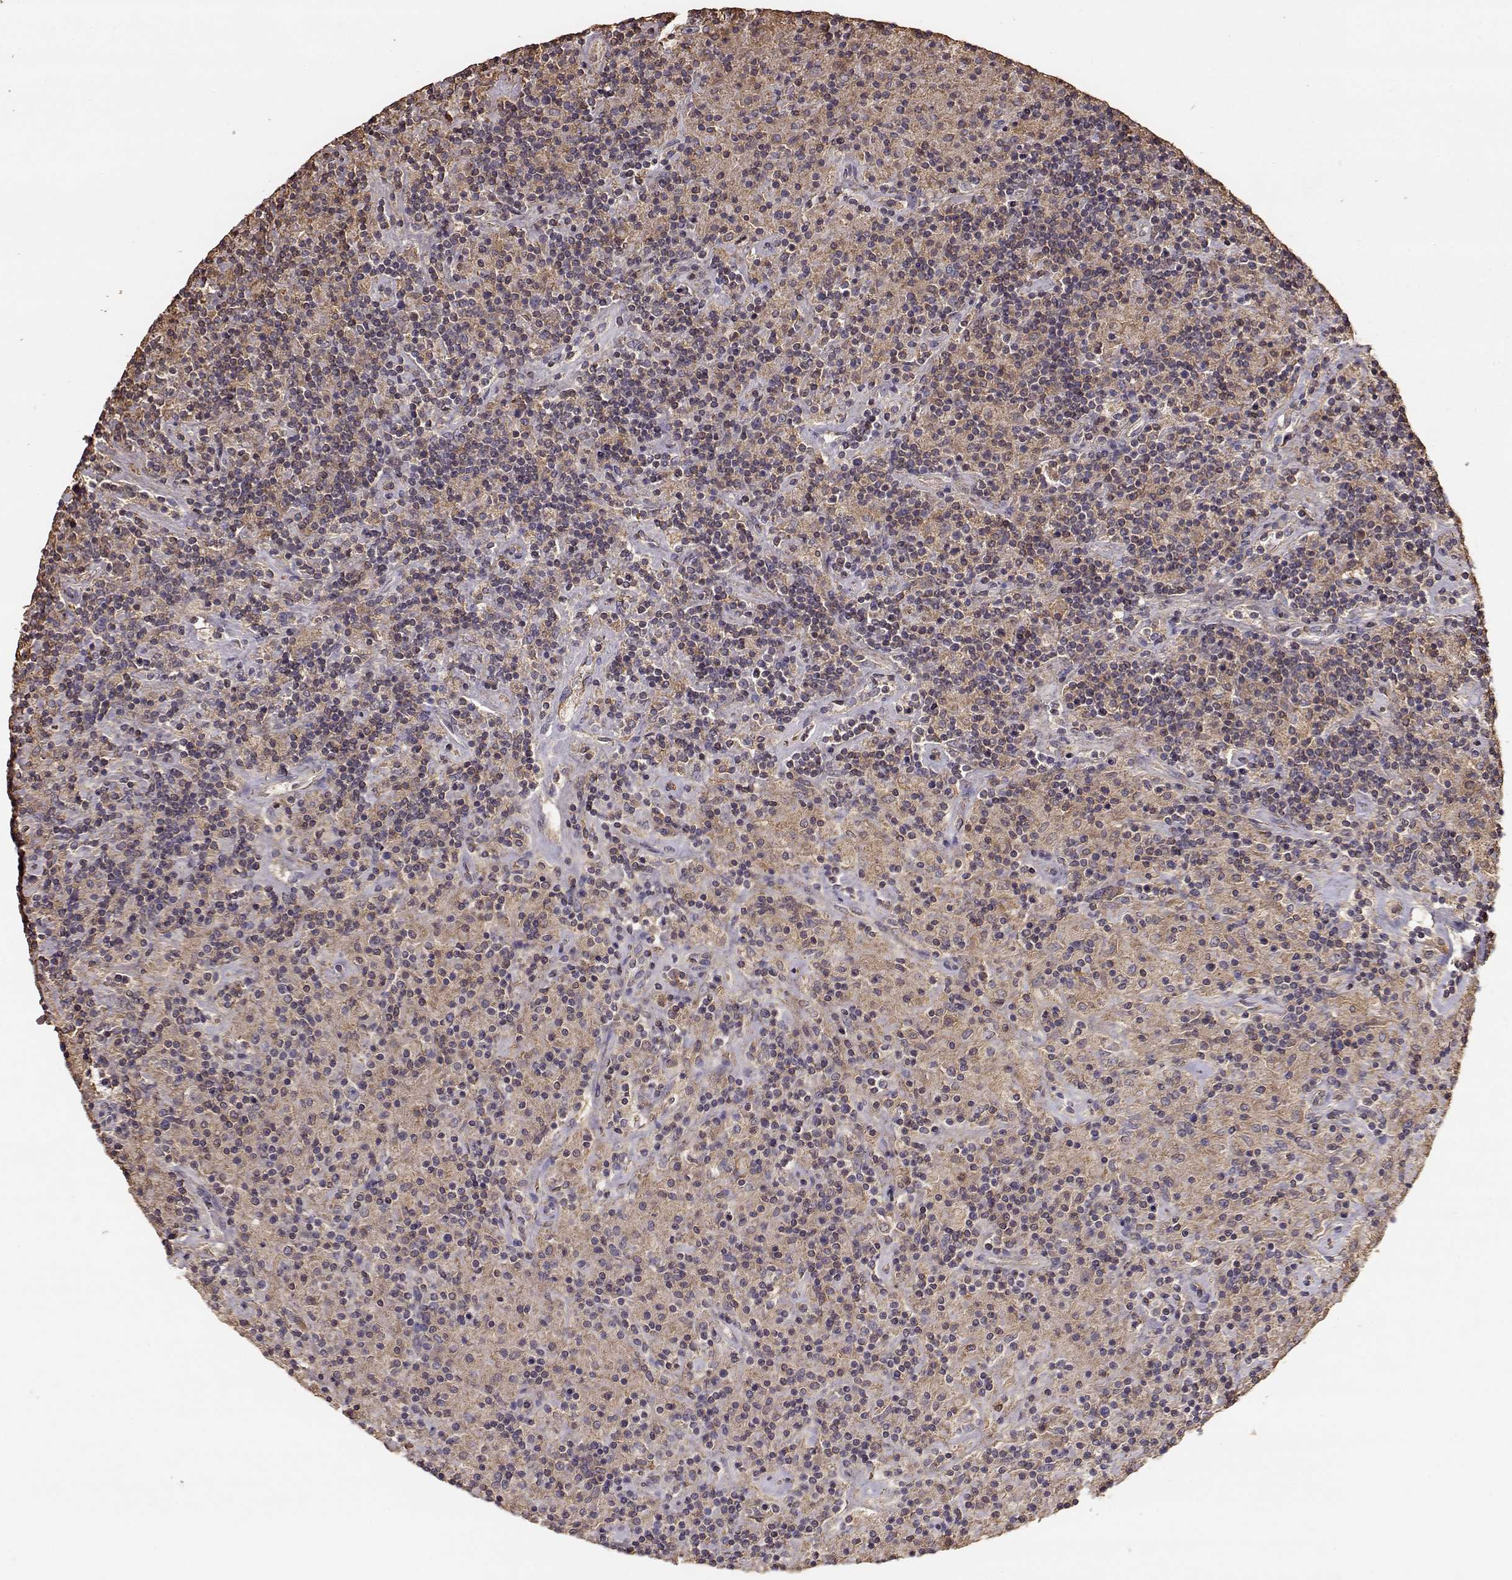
{"staining": {"intensity": "weak", "quantity": ">75%", "location": "cytoplasmic/membranous"}, "tissue": "lymphoma", "cell_type": "Tumor cells", "image_type": "cancer", "snomed": [{"axis": "morphology", "description": "Hodgkin's disease, NOS"}, {"axis": "topography", "description": "Lymph node"}], "caption": "Immunohistochemistry (IHC) (DAB (3,3'-diaminobenzidine)) staining of lymphoma shows weak cytoplasmic/membranous protein staining in about >75% of tumor cells.", "gene": "TARS3", "patient": {"sex": "male", "age": 70}}